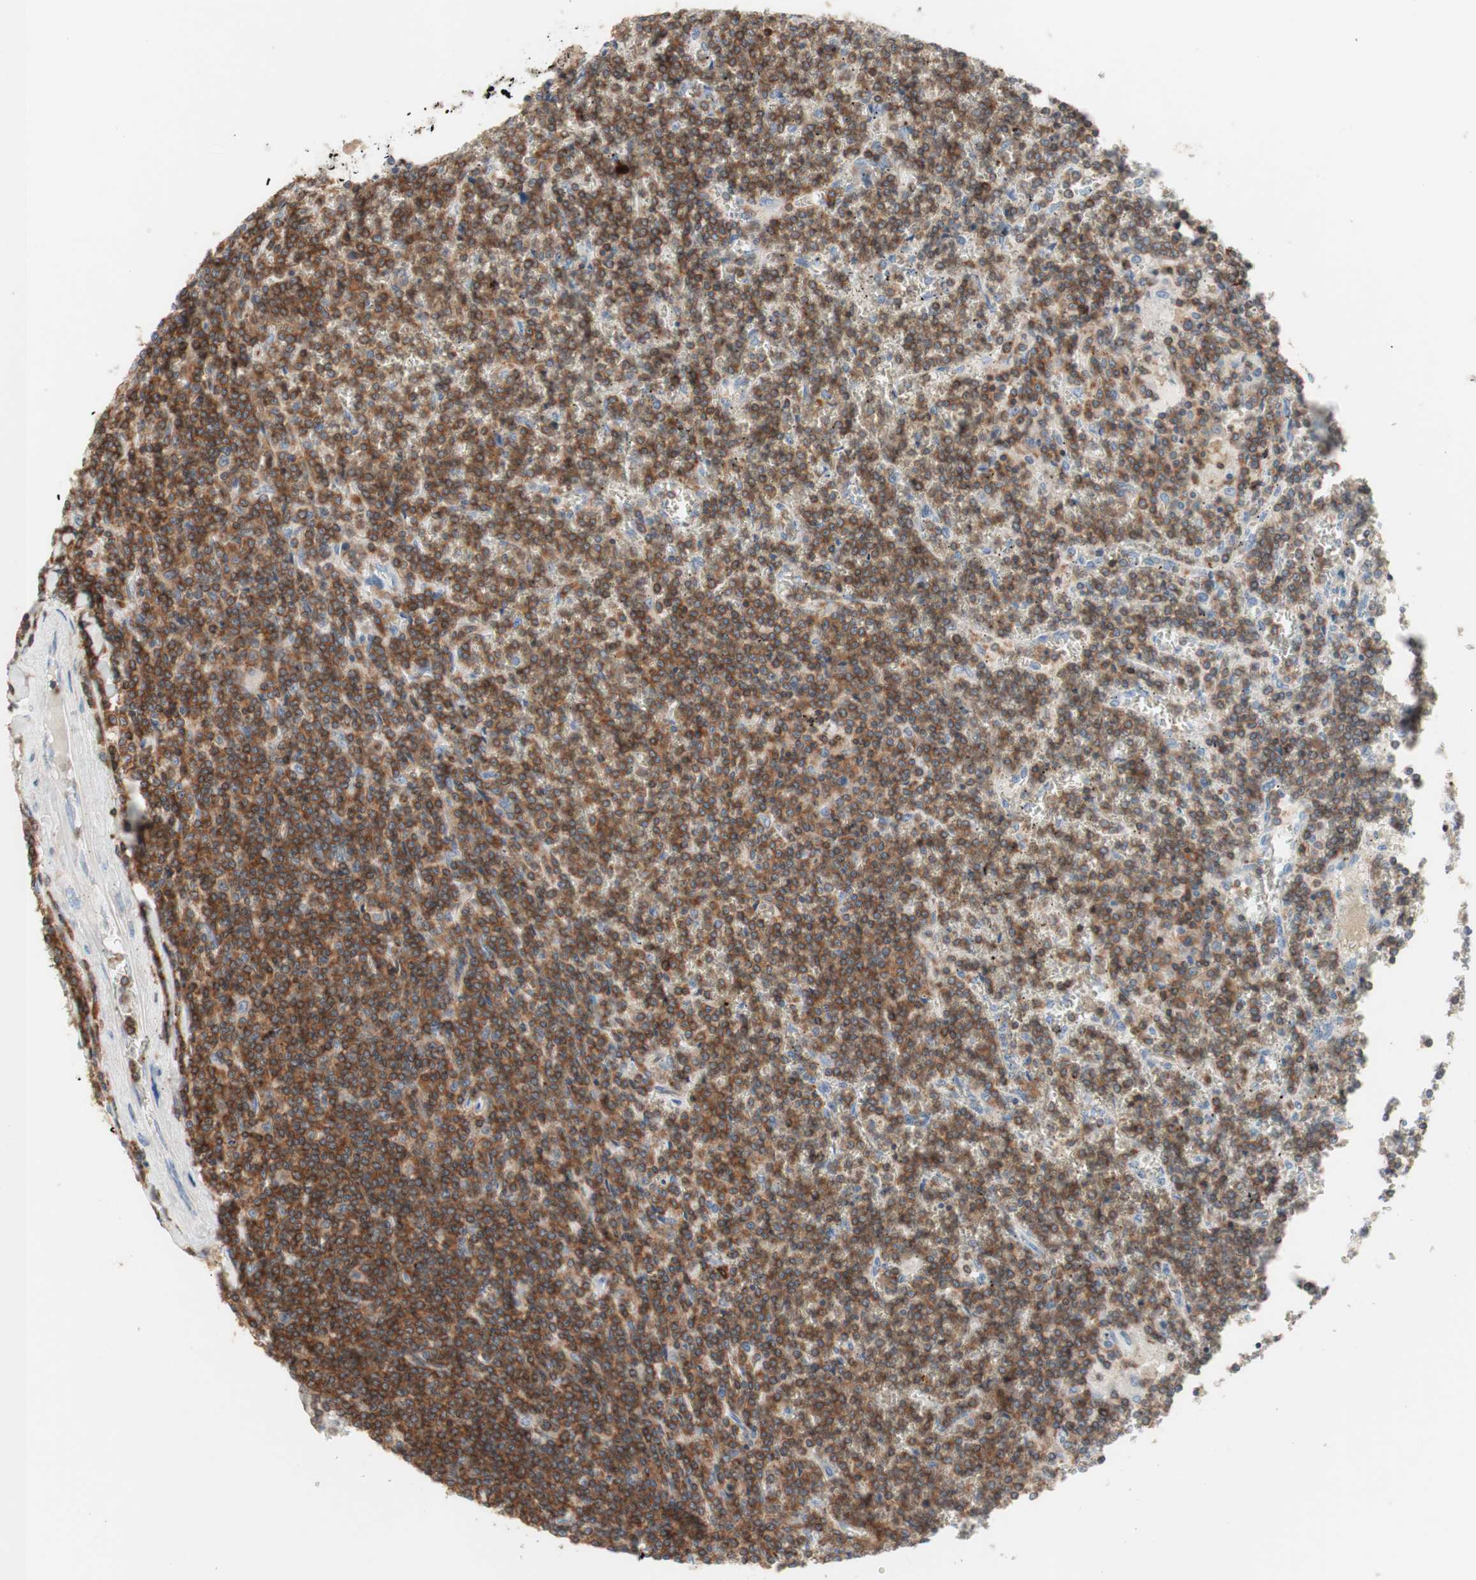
{"staining": {"intensity": "moderate", "quantity": ">75%", "location": "cytoplasmic/membranous"}, "tissue": "lymphoma", "cell_type": "Tumor cells", "image_type": "cancer", "snomed": [{"axis": "morphology", "description": "Malignant lymphoma, non-Hodgkin's type, Low grade"}, {"axis": "topography", "description": "Spleen"}], "caption": "Tumor cells display medium levels of moderate cytoplasmic/membranous staining in approximately >75% of cells in human low-grade malignant lymphoma, non-Hodgkin's type.", "gene": "SPINK6", "patient": {"sex": "female", "age": 19}}